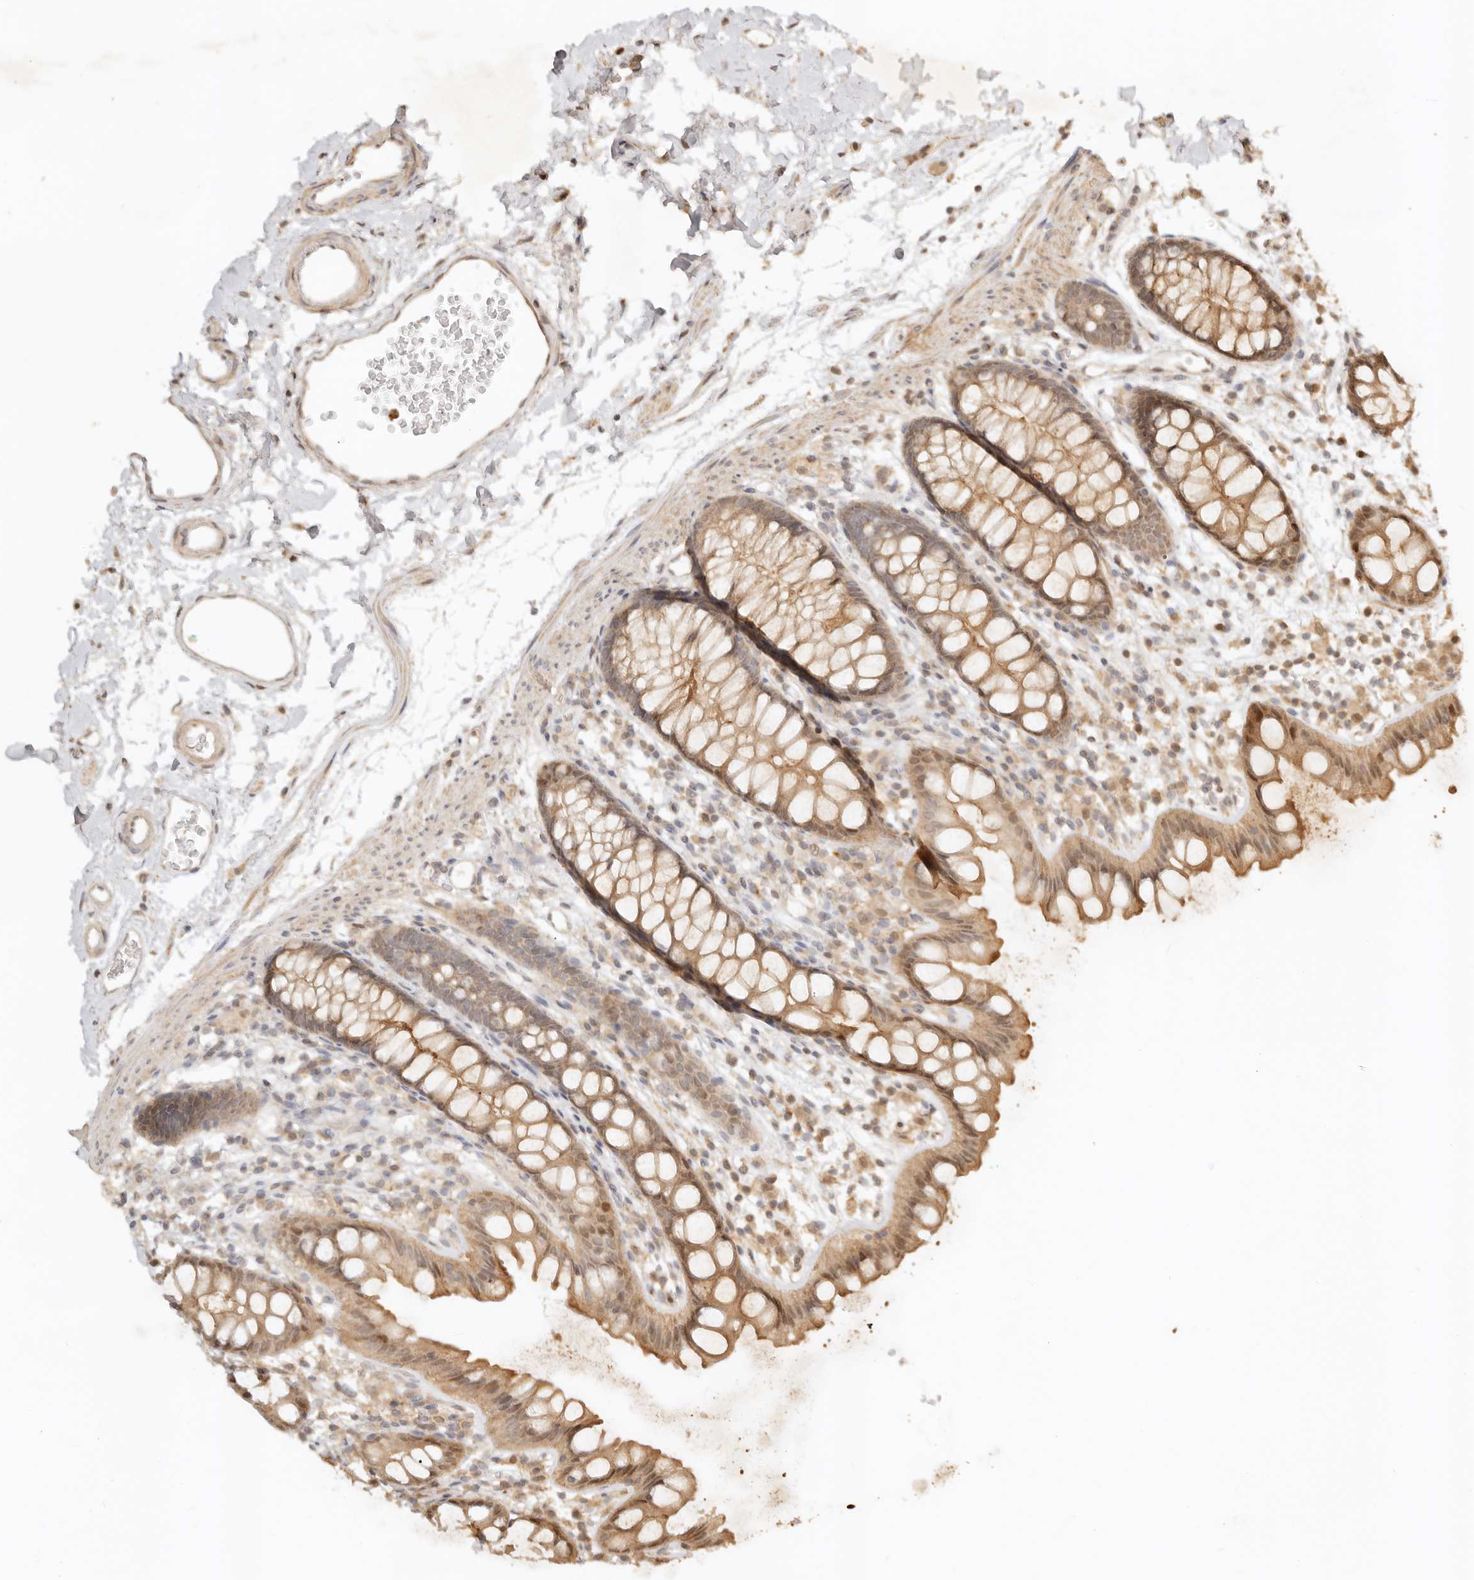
{"staining": {"intensity": "moderate", "quantity": ">75%", "location": "cytoplasmic/membranous,nuclear"}, "tissue": "rectum", "cell_type": "Glandular cells", "image_type": "normal", "snomed": [{"axis": "morphology", "description": "Normal tissue, NOS"}, {"axis": "topography", "description": "Rectum"}], "caption": "Normal rectum exhibits moderate cytoplasmic/membranous,nuclear staining in approximately >75% of glandular cells.", "gene": "KIF2B", "patient": {"sex": "female", "age": 65}}